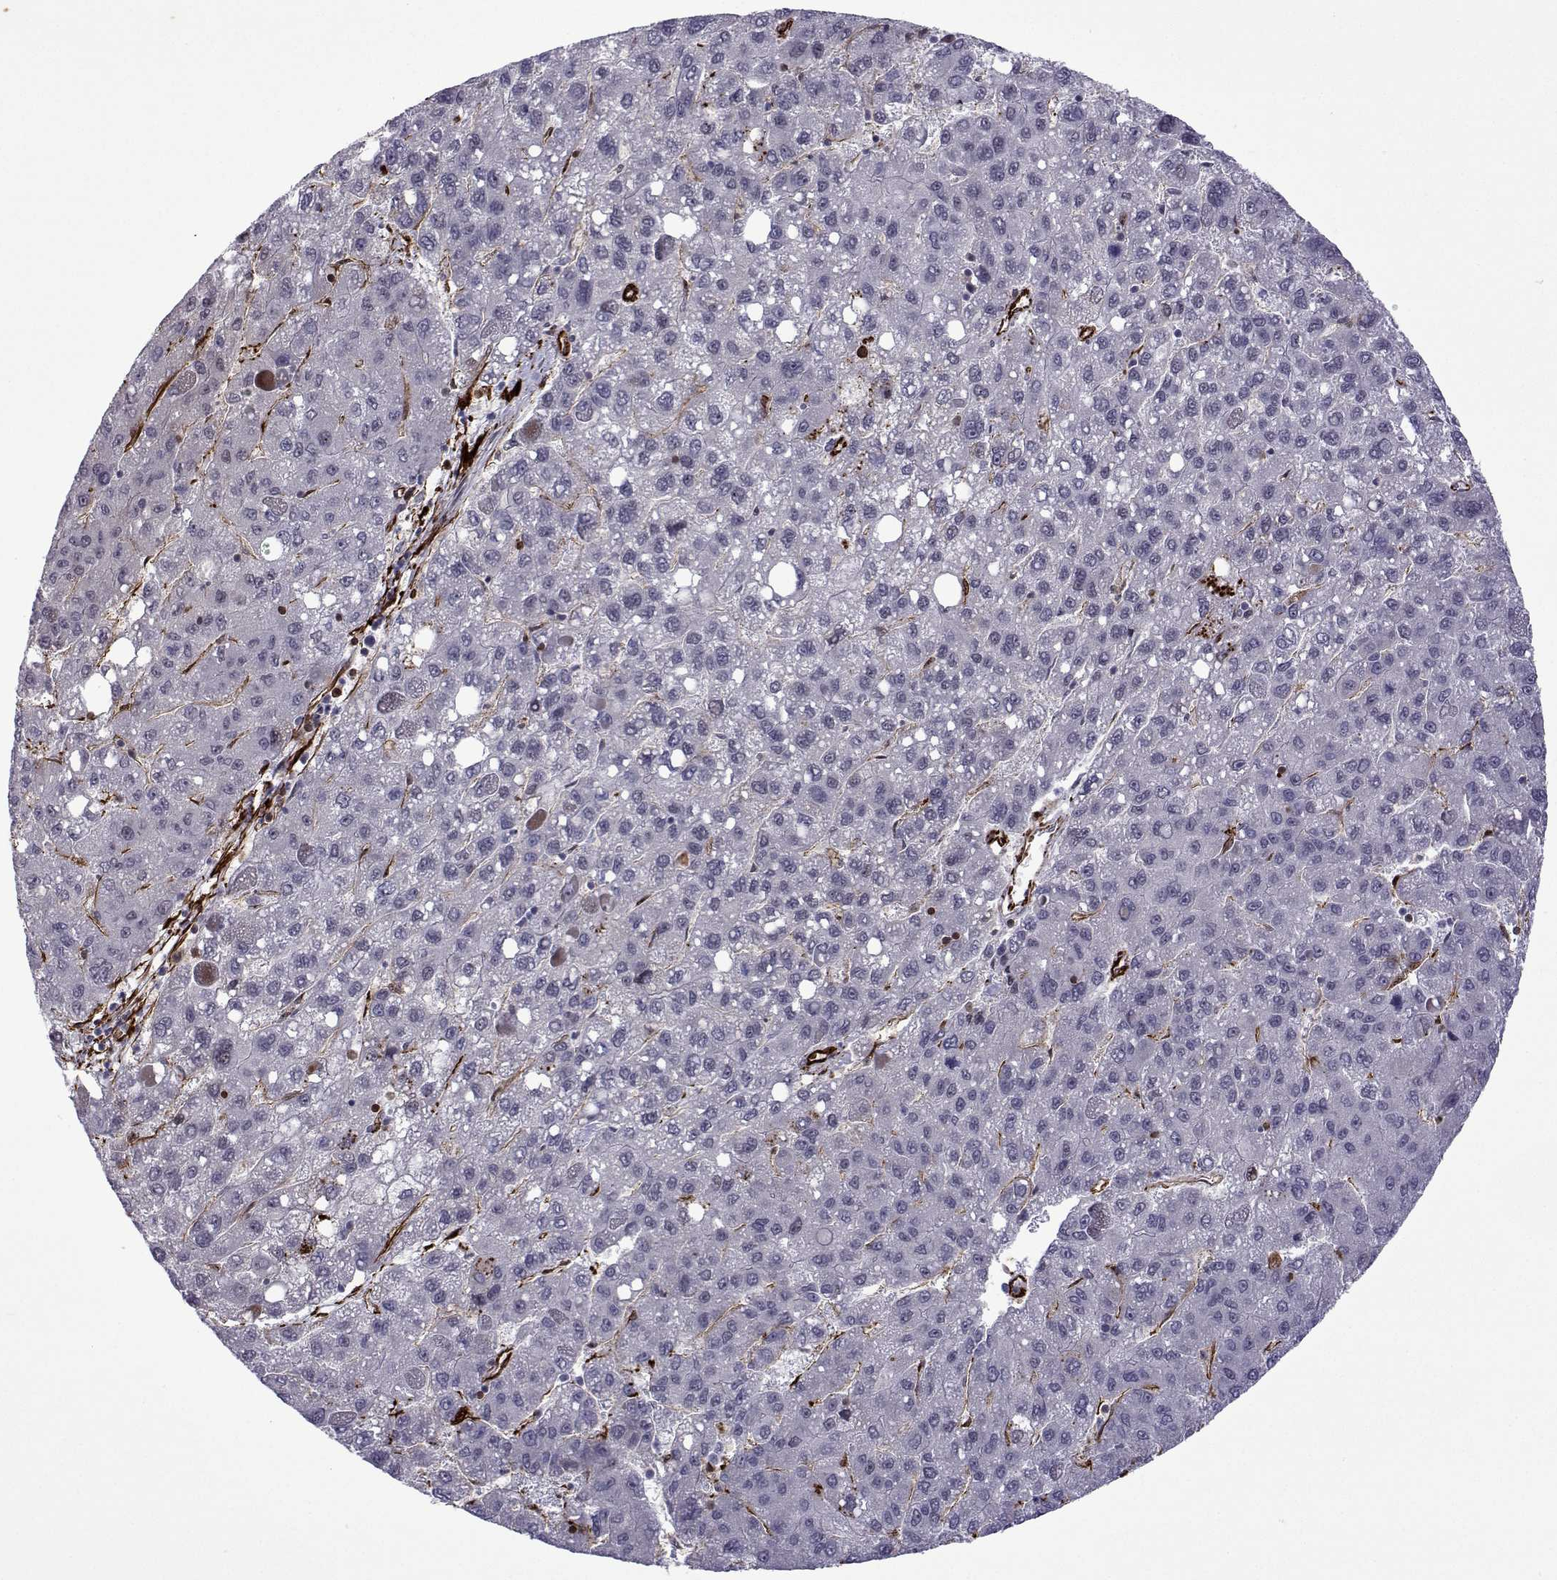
{"staining": {"intensity": "negative", "quantity": "none", "location": "none"}, "tissue": "liver cancer", "cell_type": "Tumor cells", "image_type": "cancer", "snomed": [{"axis": "morphology", "description": "Carcinoma, Hepatocellular, NOS"}, {"axis": "topography", "description": "Liver"}], "caption": "An immunohistochemistry (IHC) photomicrograph of liver hepatocellular carcinoma is shown. There is no staining in tumor cells of liver hepatocellular carcinoma.", "gene": "EFCAB3", "patient": {"sex": "female", "age": 82}}